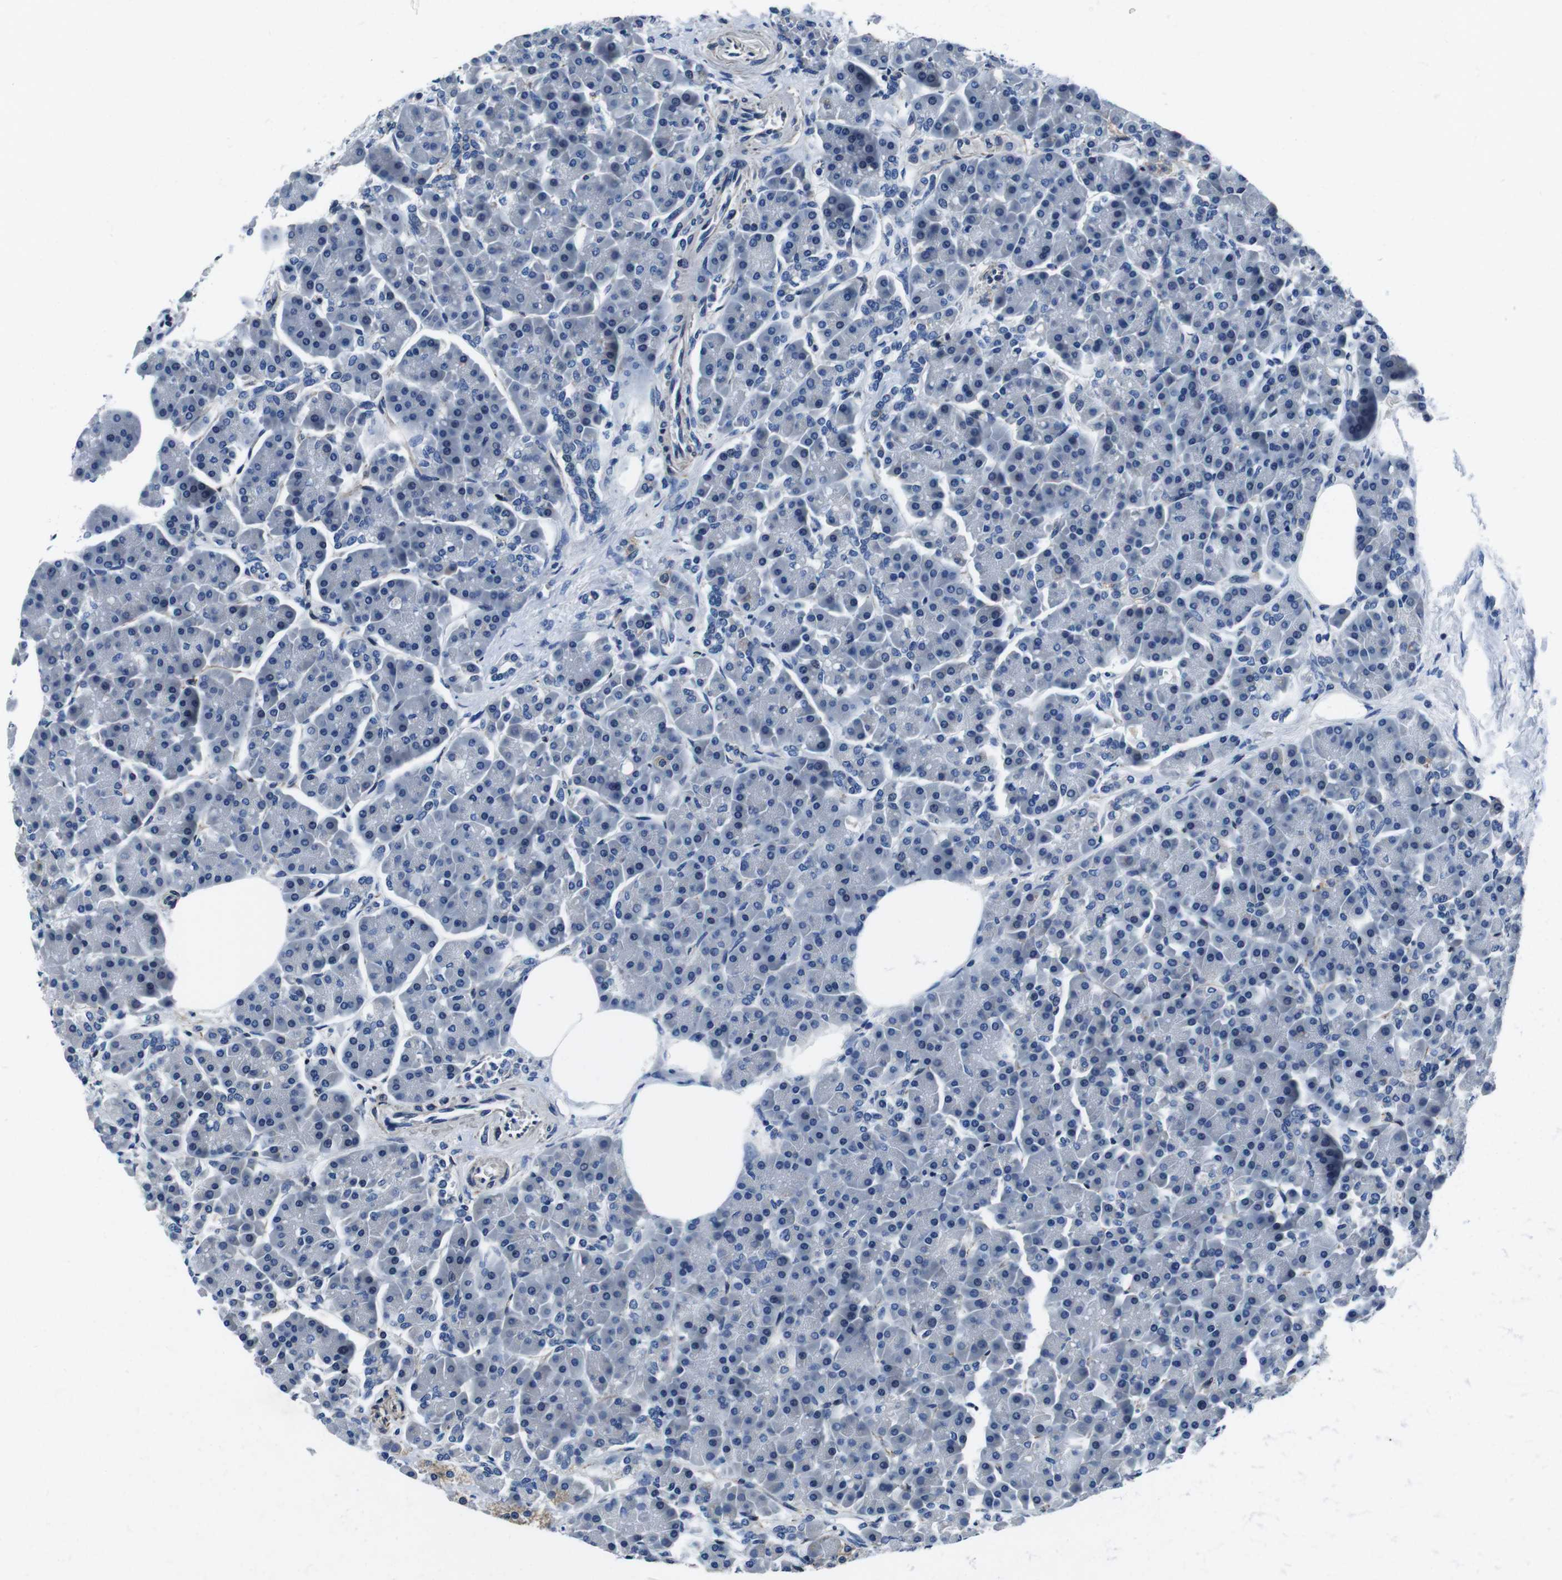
{"staining": {"intensity": "negative", "quantity": "none", "location": "none"}, "tissue": "pancreas", "cell_type": "Exocrine glandular cells", "image_type": "normal", "snomed": [{"axis": "morphology", "description": "Normal tissue, NOS"}, {"axis": "topography", "description": "Pancreas"}], "caption": "Immunohistochemistry (IHC) photomicrograph of unremarkable pancreas stained for a protein (brown), which shows no staining in exocrine glandular cells.", "gene": "CASQ1", "patient": {"sex": "female", "age": 70}}